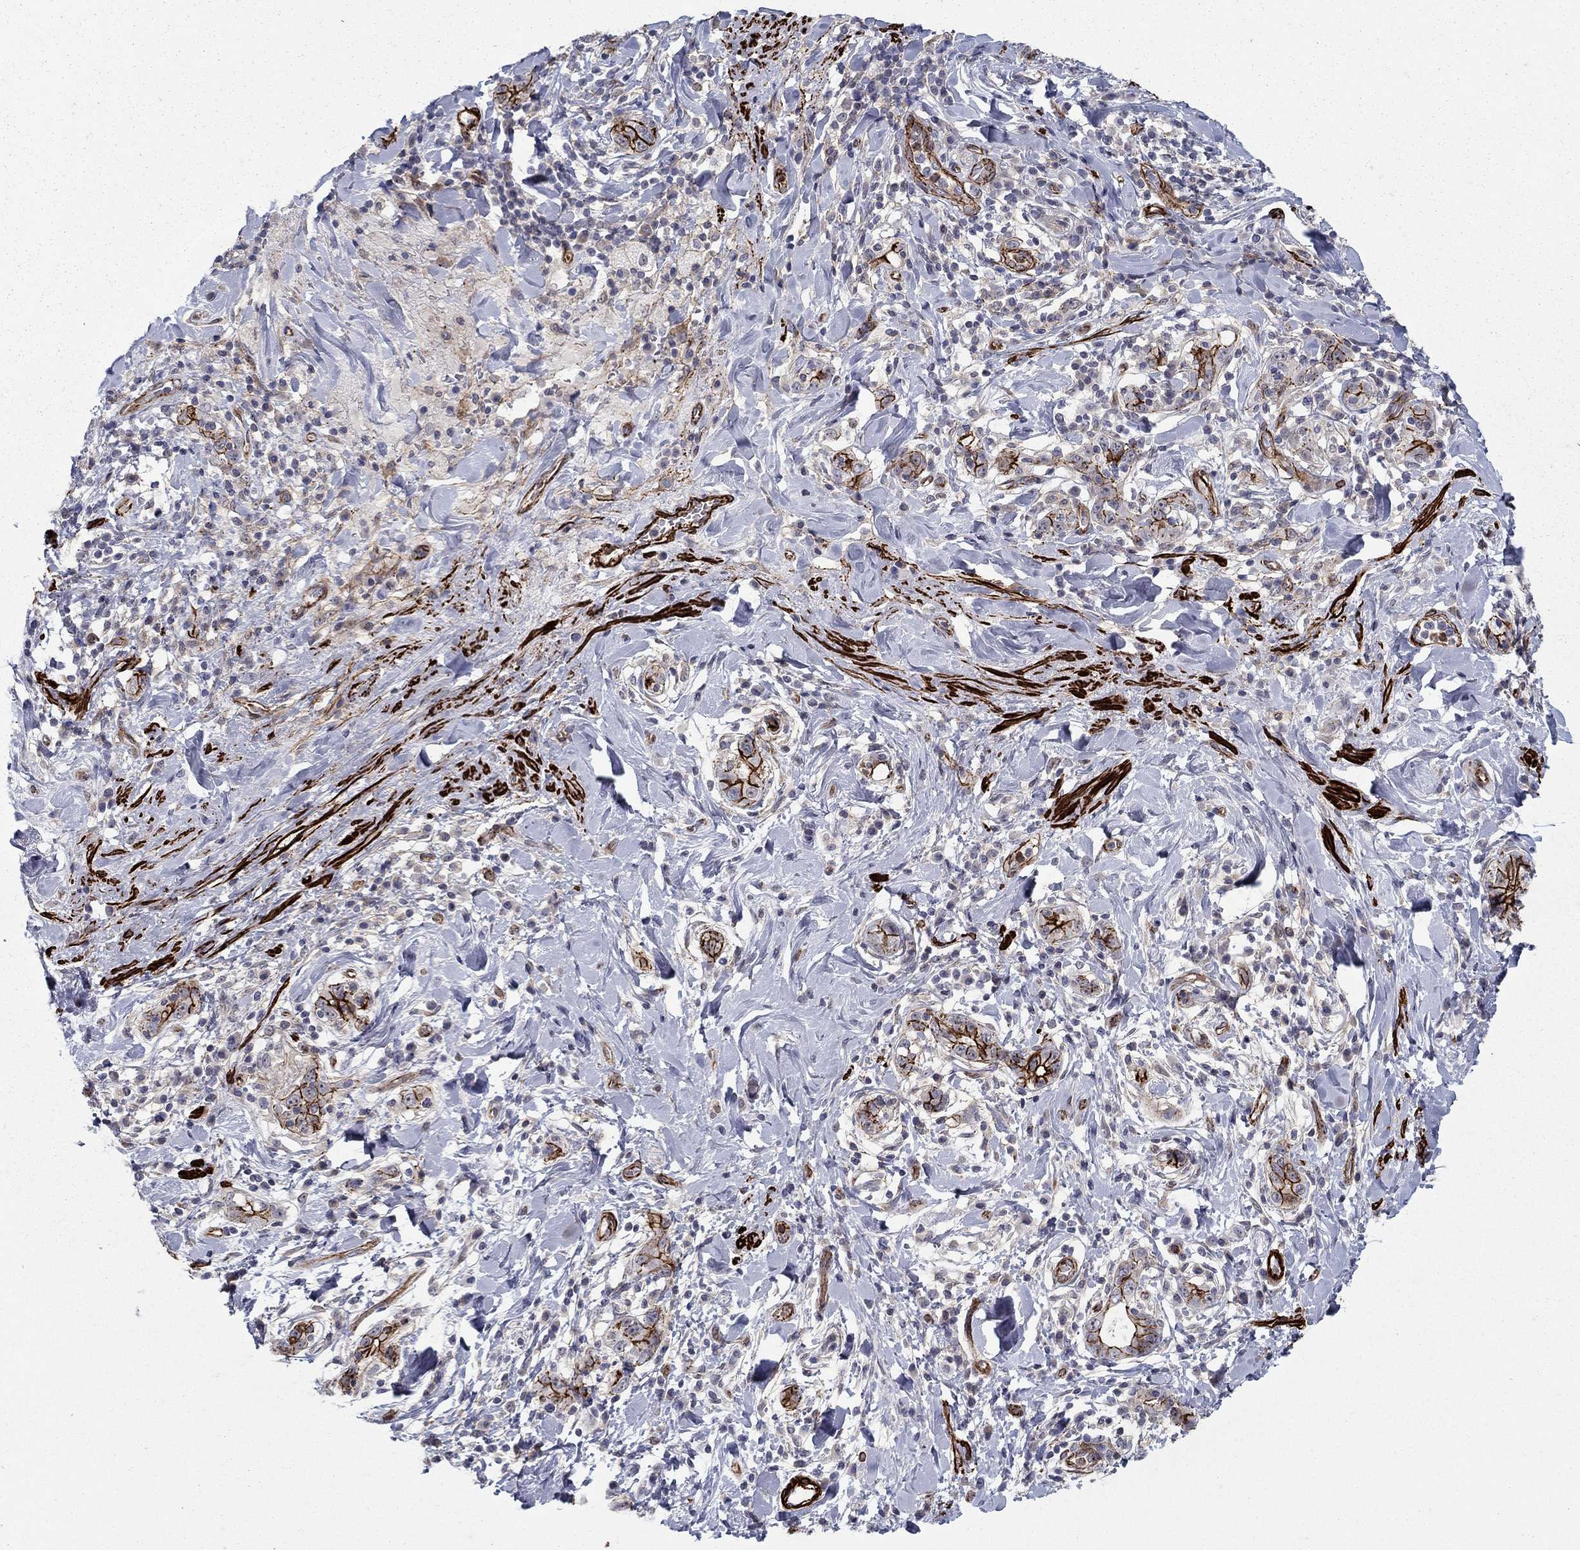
{"staining": {"intensity": "strong", "quantity": ">75%", "location": "cytoplasmic/membranous"}, "tissue": "stomach cancer", "cell_type": "Tumor cells", "image_type": "cancer", "snomed": [{"axis": "morphology", "description": "Adenocarcinoma, NOS"}, {"axis": "topography", "description": "Stomach"}], "caption": "IHC (DAB (3,3'-diaminobenzidine)) staining of stomach cancer displays strong cytoplasmic/membranous protein expression in about >75% of tumor cells. Using DAB (brown) and hematoxylin (blue) stains, captured at high magnification using brightfield microscopy.", "gene": "KRBA1", "patient": {"sex": "male", "age": 79}}